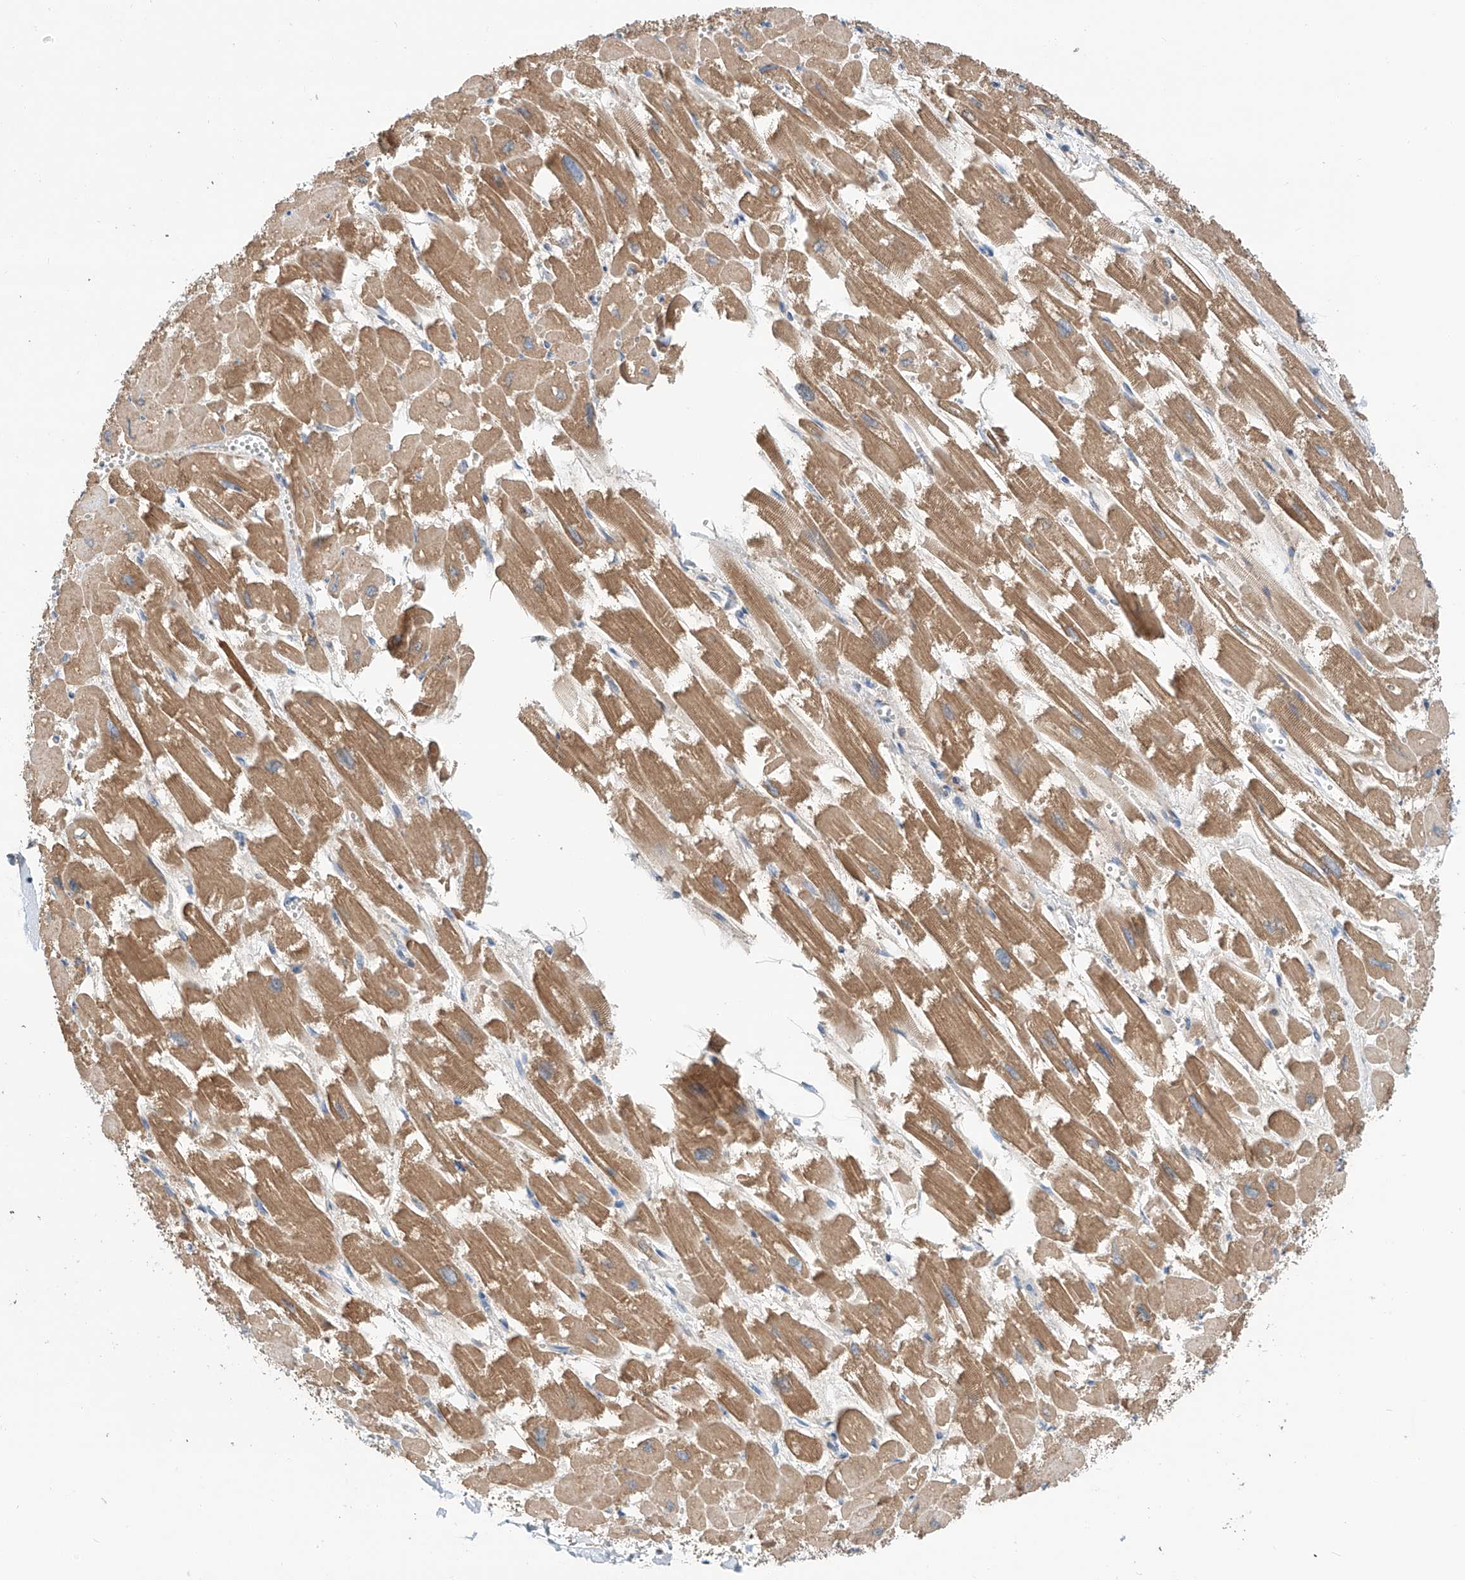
{"staining": {"intensity": "moderate", "quantity": ">75%", "location": "cytoplasmic/membranous"}, "tissue": "heart muscle", "cell_type": "Cardiomyocytes", "image_type": "normal", "snomed": [{"axis": "morphology", "description": "Normal tissue, NOS"}, {"axis": "topography", "description": "Heart"}], "caption": "The immunohistochemical stain shows moderate cytoplasmic/membranous expression in cardiomyocytes of unremarkable heart muscle.", "gene": "SLC22A7", "patient": {"sex": "male", "age": 54}}